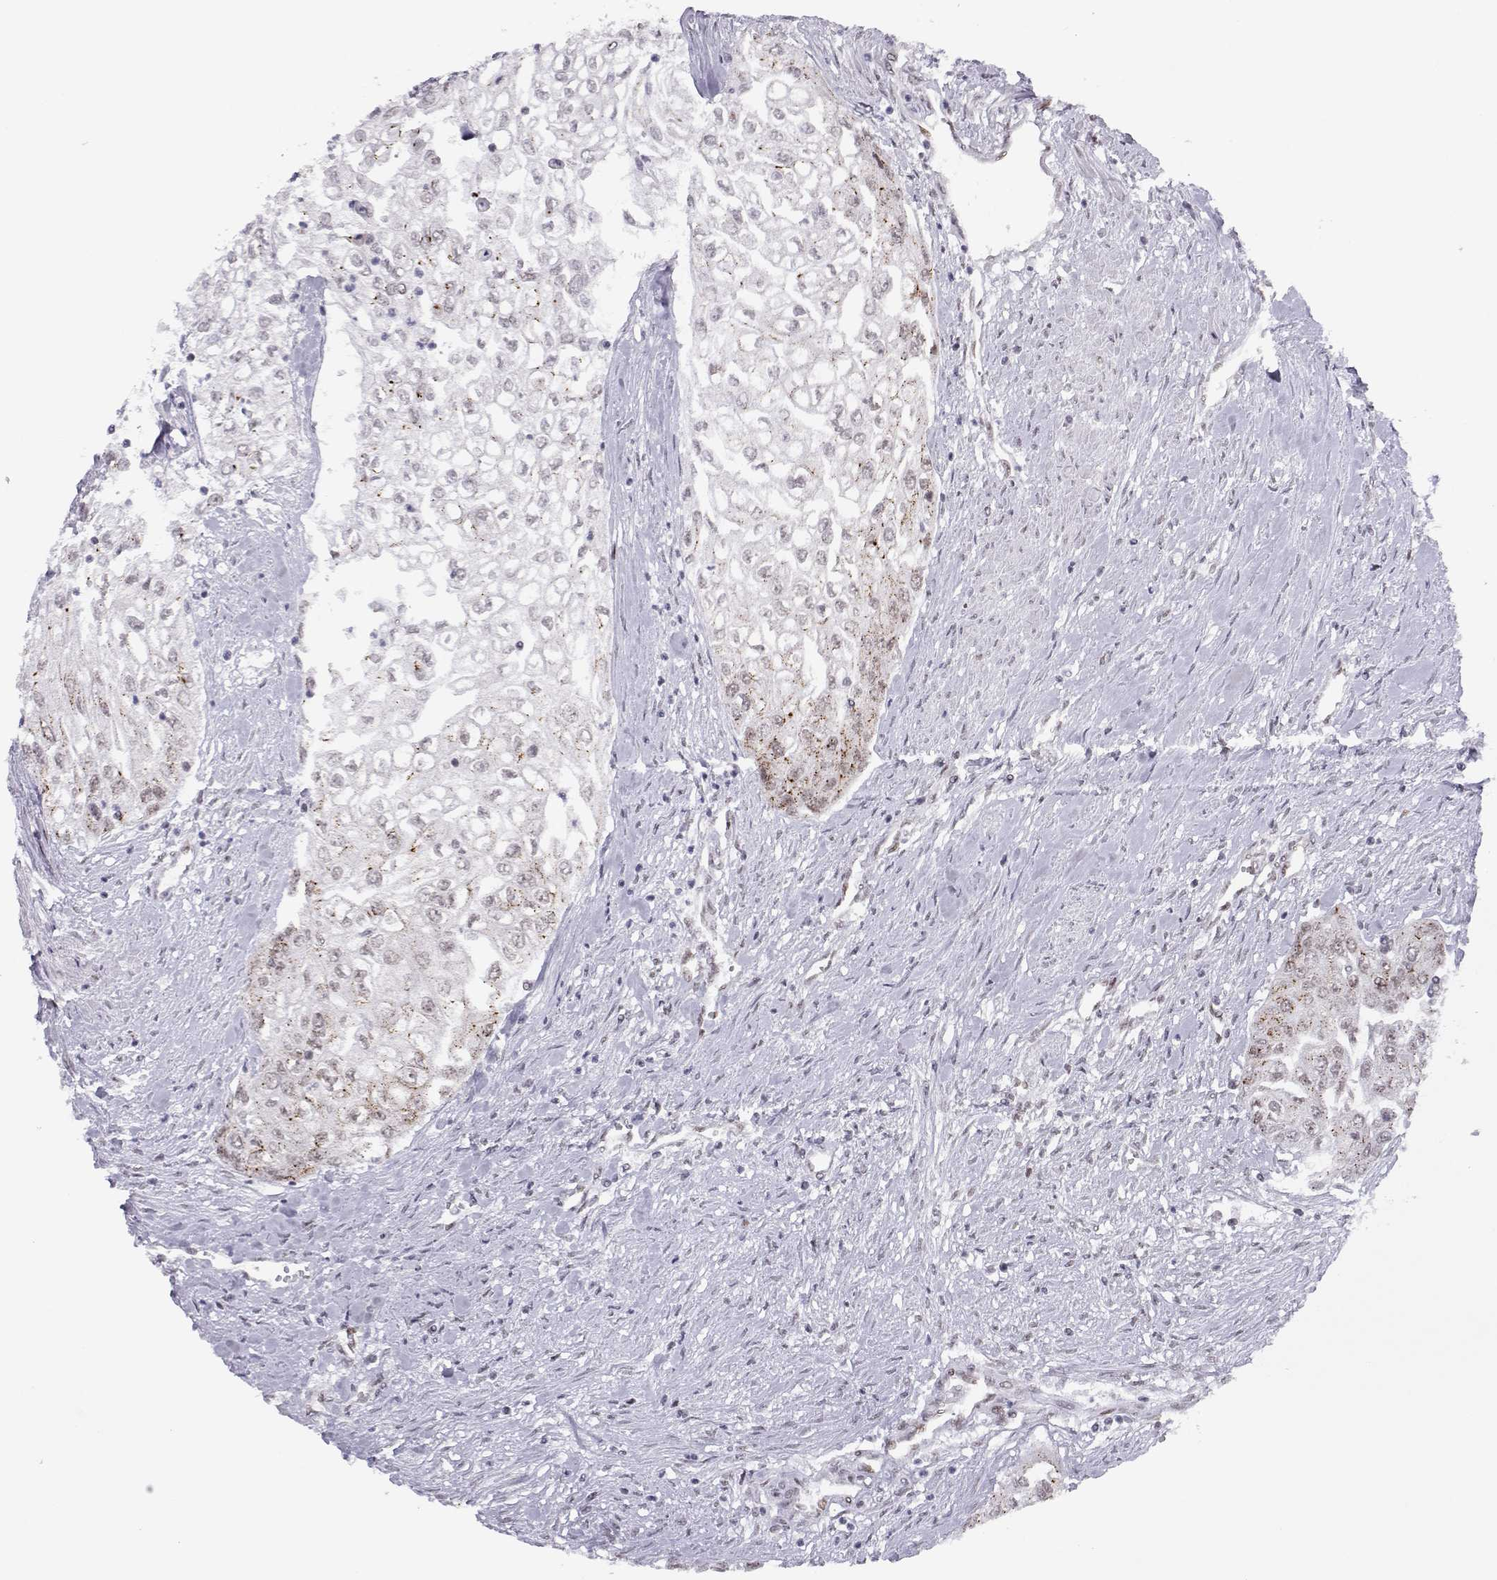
{"staining": {"intensity": "weak", "quantity": "<25%", "location": "nuclear"}, "tissue": "urothelial cancer", "cell_type": "Tumor cells", "image_type": "cancer", "snomed": [{"axis": "morphology", "description": "Urothelial carcinoma, High grade"}, {"axis": "topography", "description": "Urinary bladder"}], "caption": "Human urothelial cancer stained for a protein using immunohistochemistry (IHC) demonstrates no expression in tumor cells.", "gene": "SIX6", "patient": {"sex": "male", "age": 62}}